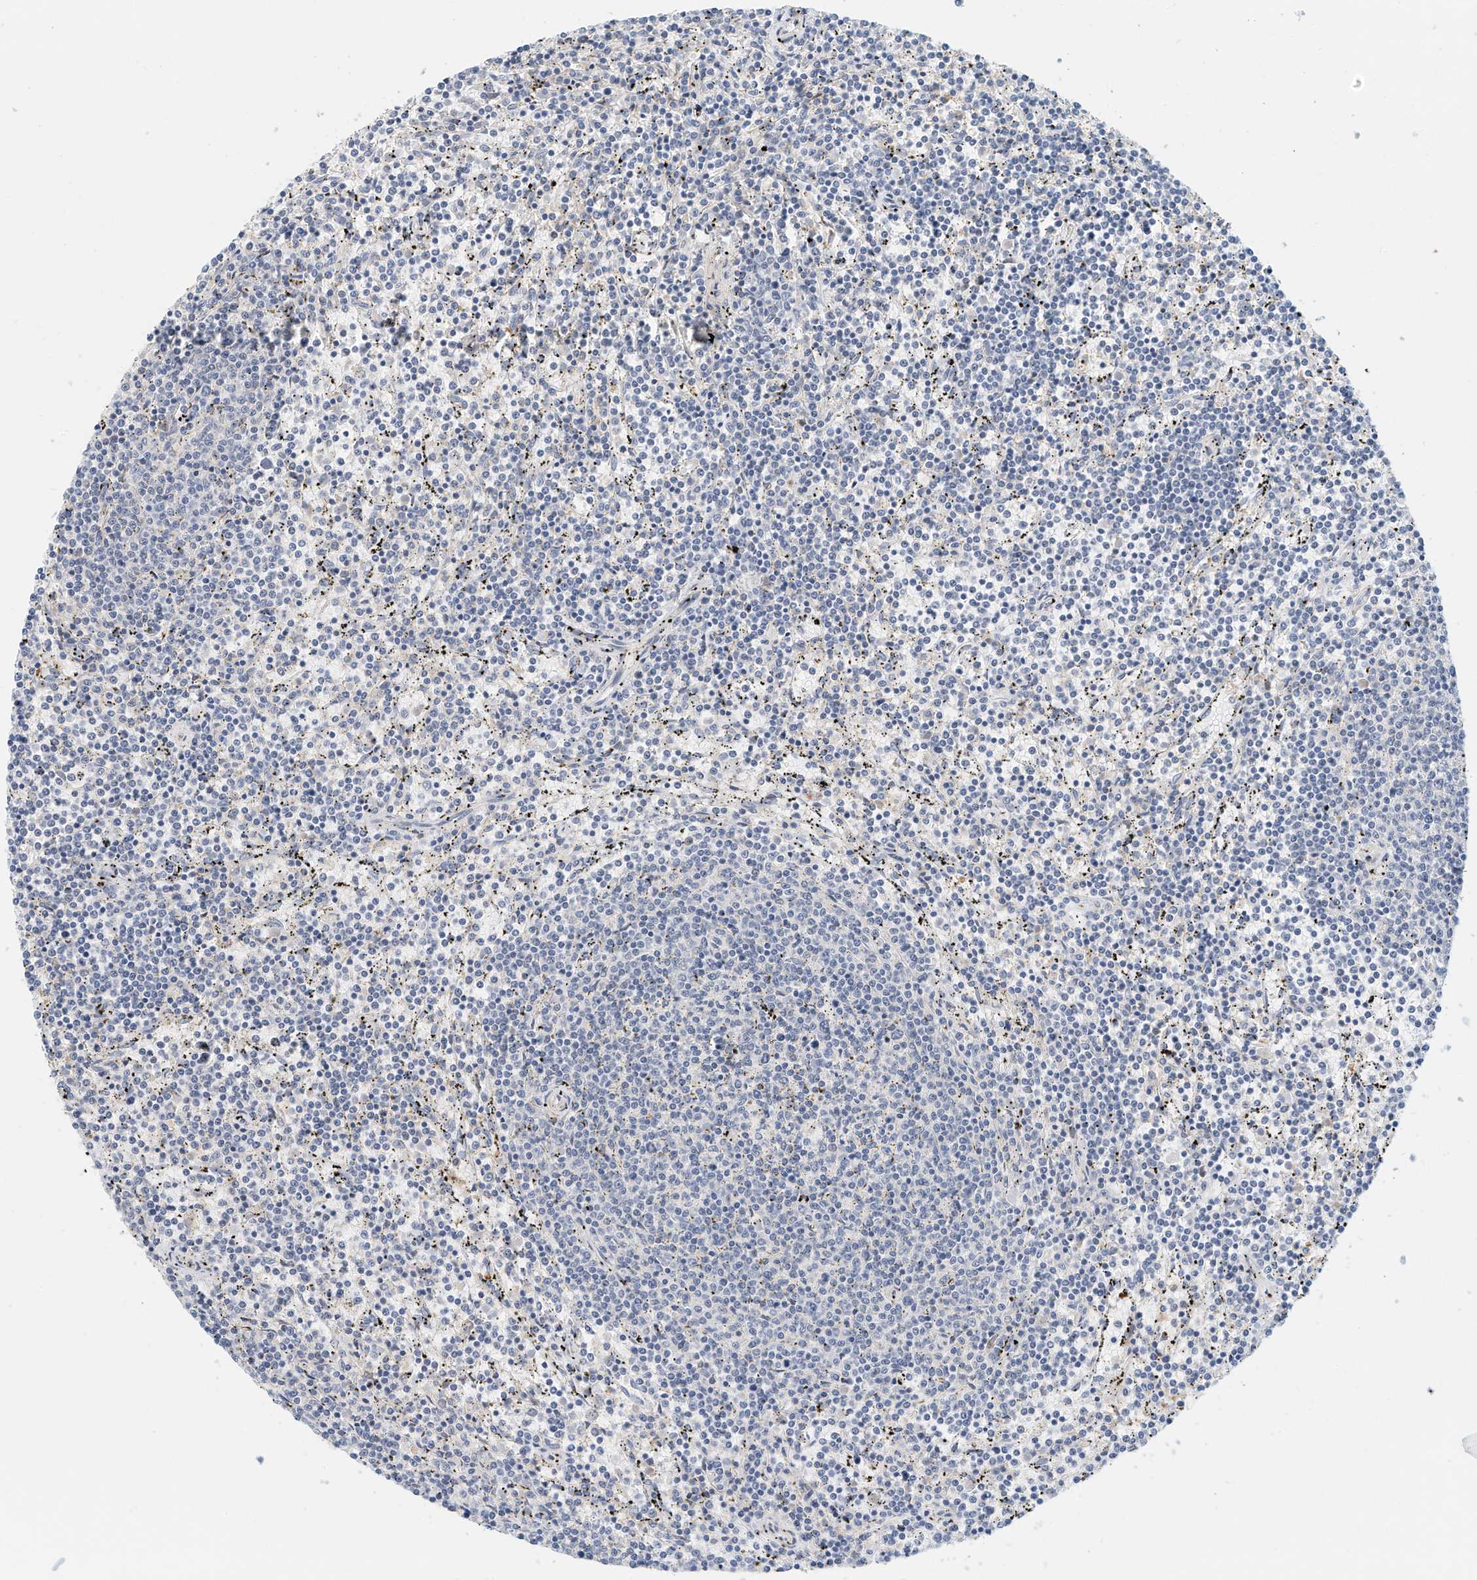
{"staining": {"intensity": "negative", "quantity": "none", "location": "none"}, "tissue": "lymphoma", "cell_type": "Tumor cells", "image_type": "cancer", "snomed": [{"axis": "morphology", "description": "Malignant lymphoma, non-Hodgkin's type, Low grade"}, {"axis": "topography", "description": "Spleen"}], "caption": "Protein analysis of malignant lymphoma, non-Hodgkin's type (low-grade) shows no significant expression in tumor cells. Brightfield microscopy of immunohistochemistry stained with DAB (brown) and hematoxylin (blue), captured at high magnification.", "gene": "MICAL1", "patient": {"sex": "female", "age": 50}}